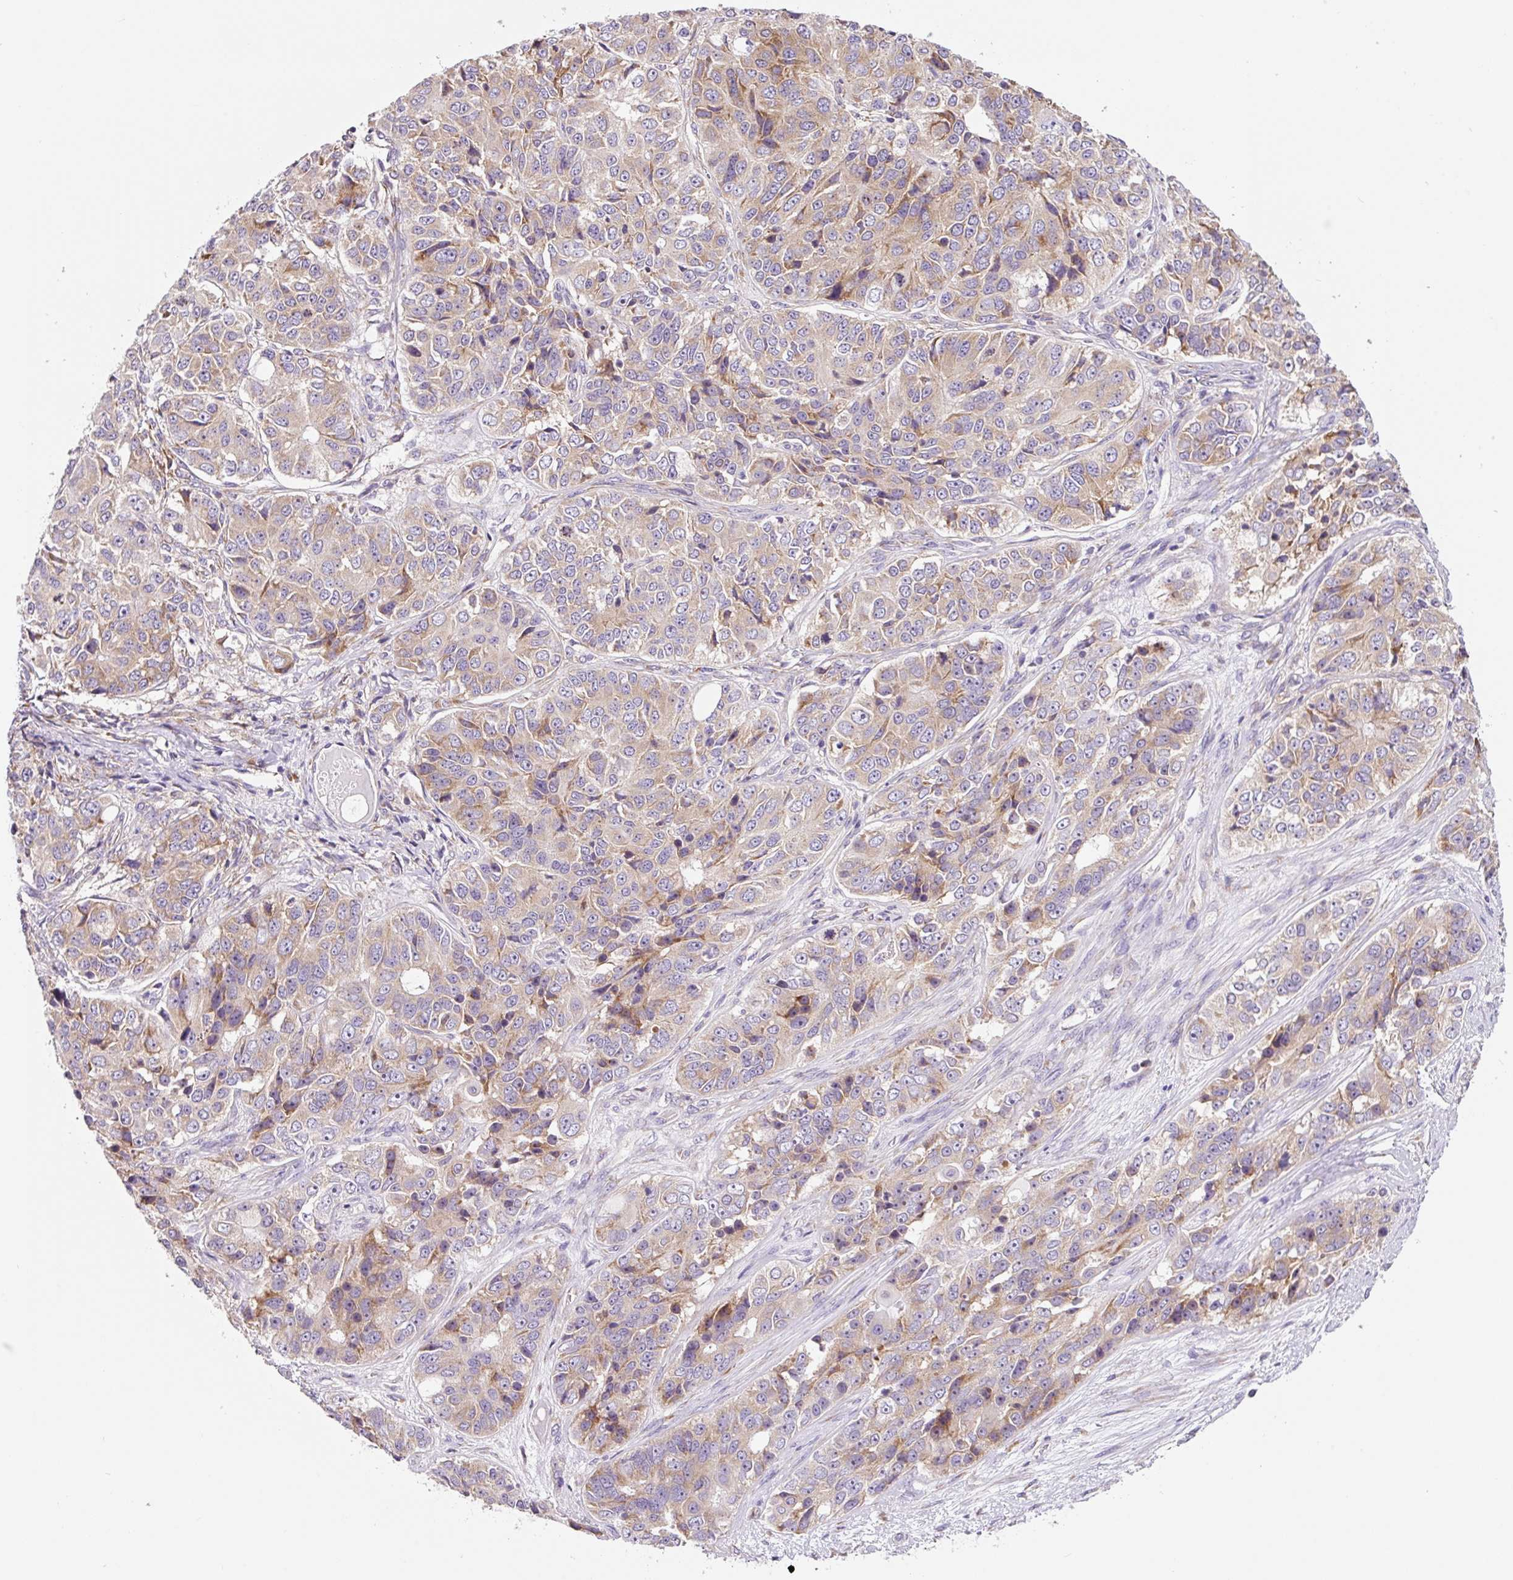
{"staining": {"intensity": "weak", "quantity": "25%-75%", "location": "cytoplasmic/membranous"}, "tissue": "ovarian cancer", "cell_type": "Tumor cells", "image_type": "cancer", "snomed": [{"axis": "morphology", "description": "Carcinoma, endometroid"}, {"axis": "topography", "description": "Ovary"}], "caption": "Protein analysis of endometroid carcinoma (ovarian) tissue demonstrates weak cytoplasmic/membranous staining in approximately 25%-75% of tumor cells.", "gene": "RPL41", "patient": {"sex": "female", "age": 51}}